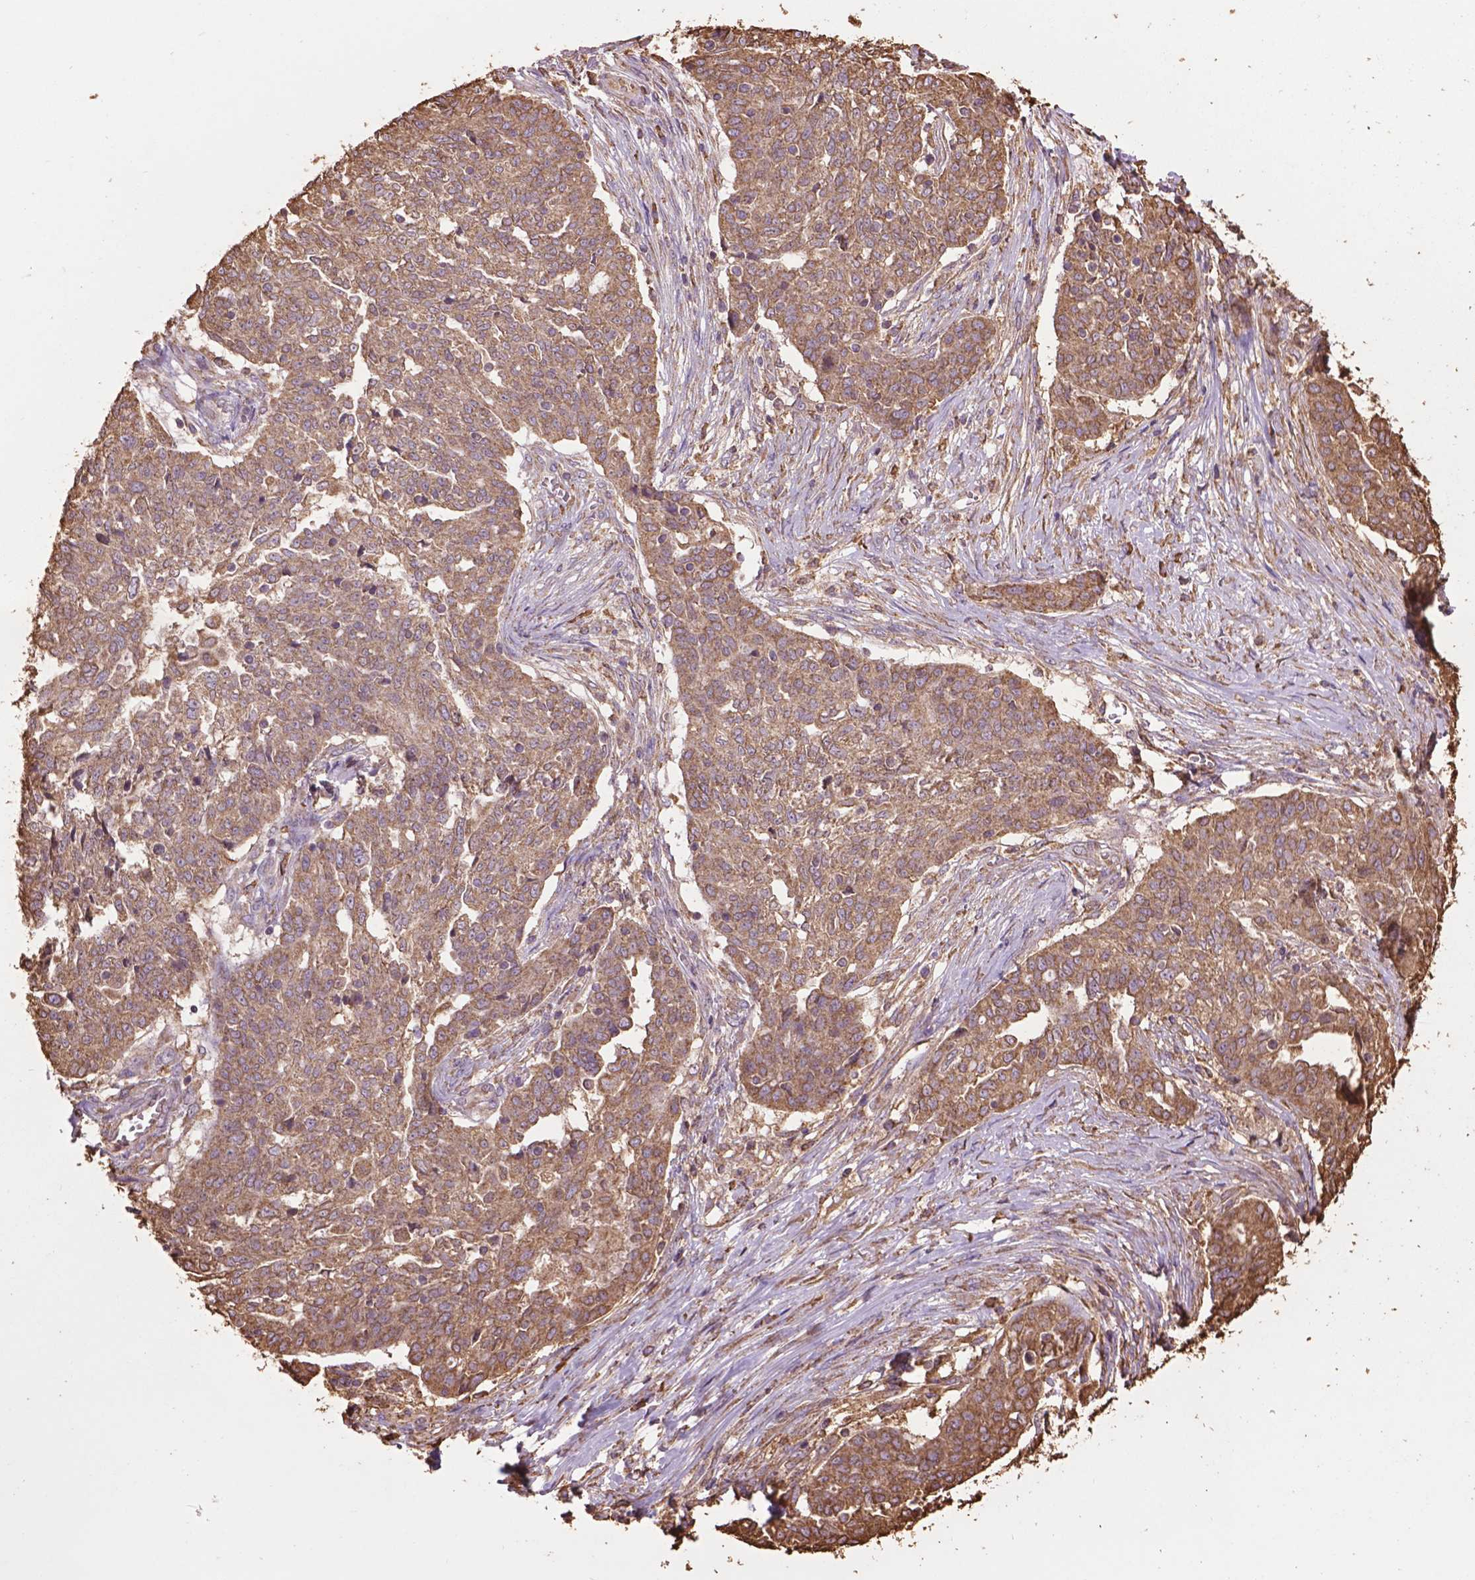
{"staining": {"intensity": "moderate", "quantity": ">75%", "location": "cytoplasmic/membranous"}, "tissue": "ovarian cancer", "cell_type": "Tumor cells", "image_type": "cancer", "snomed": [{"axis": "morphology", "description": "Cystadenocarcinoma, serous, NOS"}, {"axis": "topography", "description": "Ovary"}], "caption": "Ovarian serous cystadenocarcinoma stained with a protein marker exhibits moderate staining in tumor cells.", "gene": "PPP2R5E", "patient": {"sex": "female", "age": 67}}